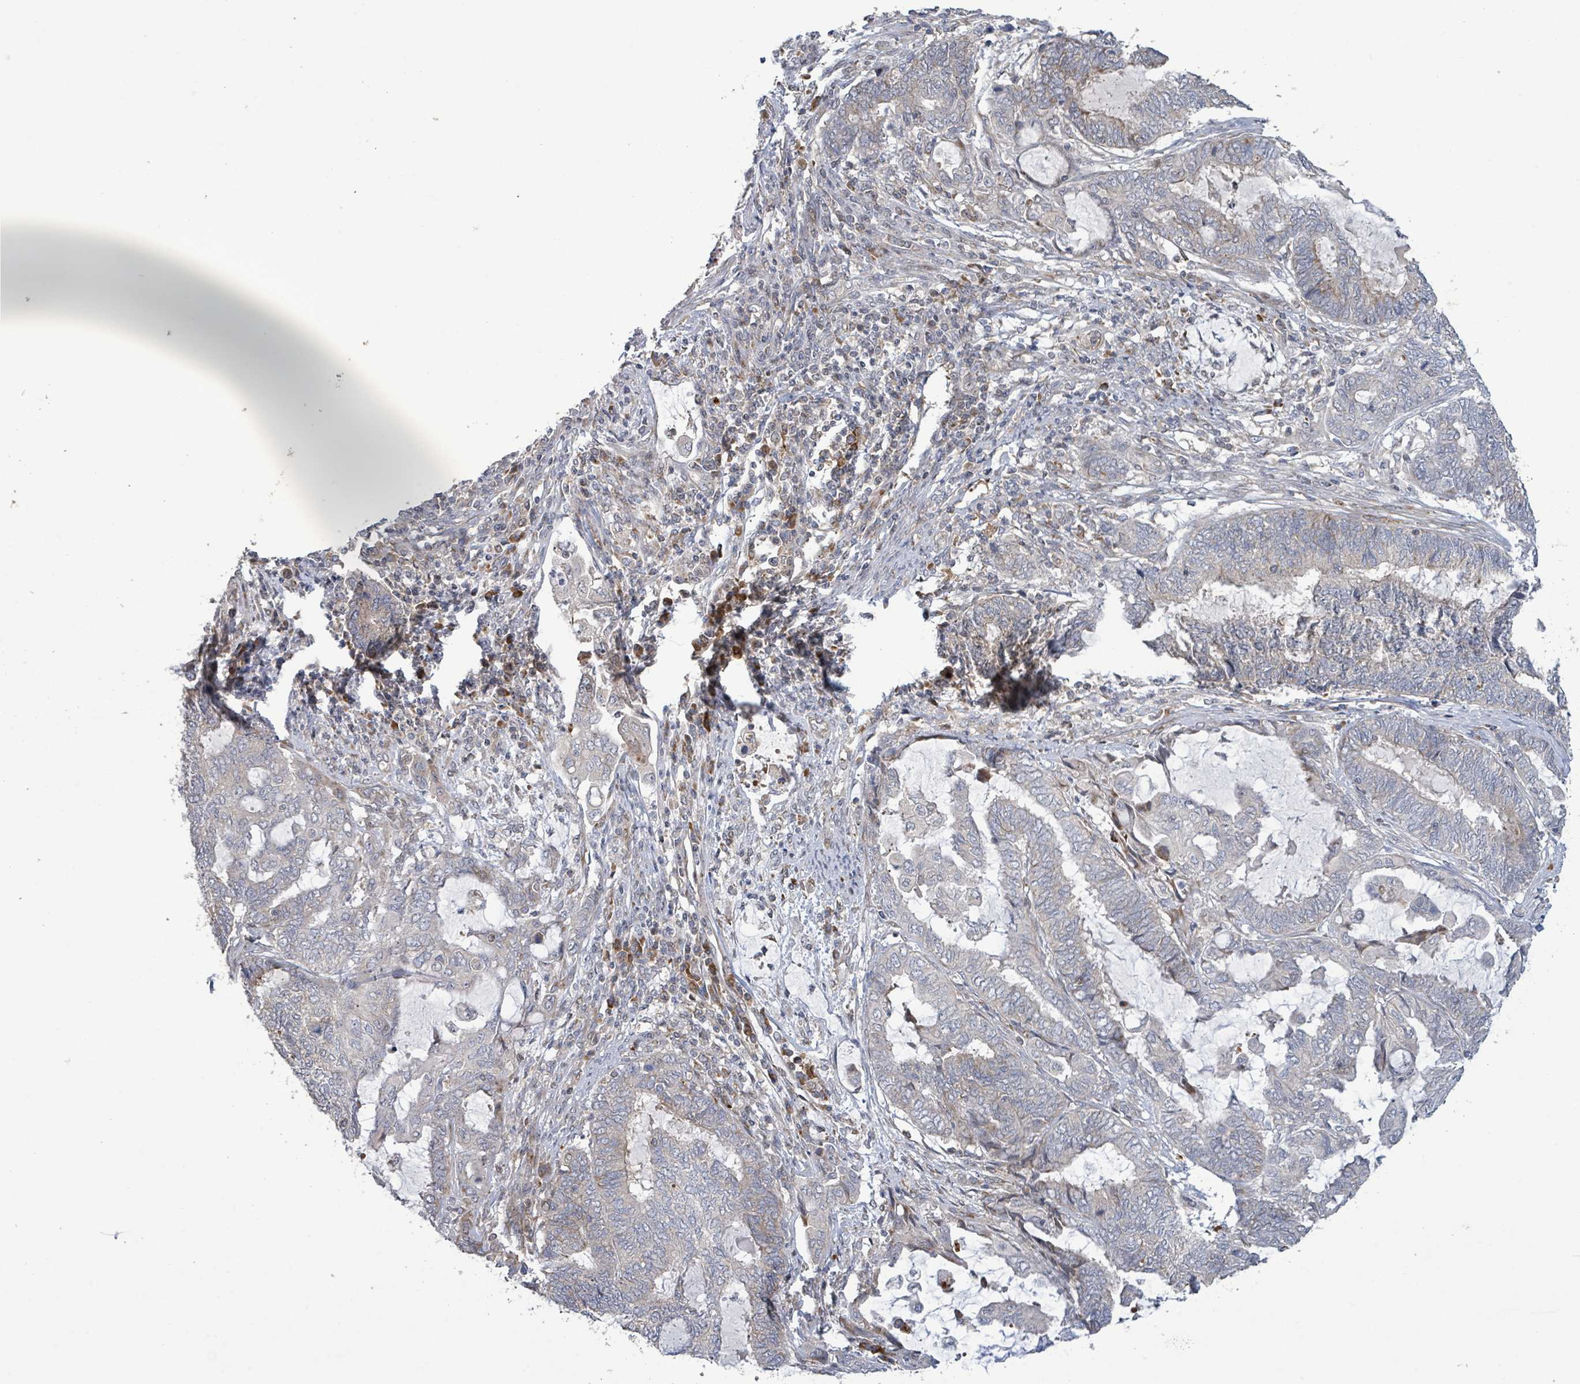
{"staining": {"intensity": "negative", "quantity": "none", "location": "none"}, "tissue": "endometrial cancer", "cell_type": "Tumor cells", "image_type": "cancer", "snomed": [{"axis": "morphology", "description": "Adenocarcinoma, NOS"}, {"axis": "topography", "description": "Uterus"}, {"axis": "topography", "description": "Endometrium"}], "caption": "Immunohistochemistry (IHC) histopathology image of neoplastic tissue: endometrial cancer (adenocarcinoma) stained with DAB (3,3'-diaminobenzidine) reveals no significant protein expression in tumor cells. (DAB (3,3'-diaminobenzidine) immunohistochemistry with hematoxylin counter stain).", "gene": "LILRA4", "patient": {"sex": "female", "age": 70}}